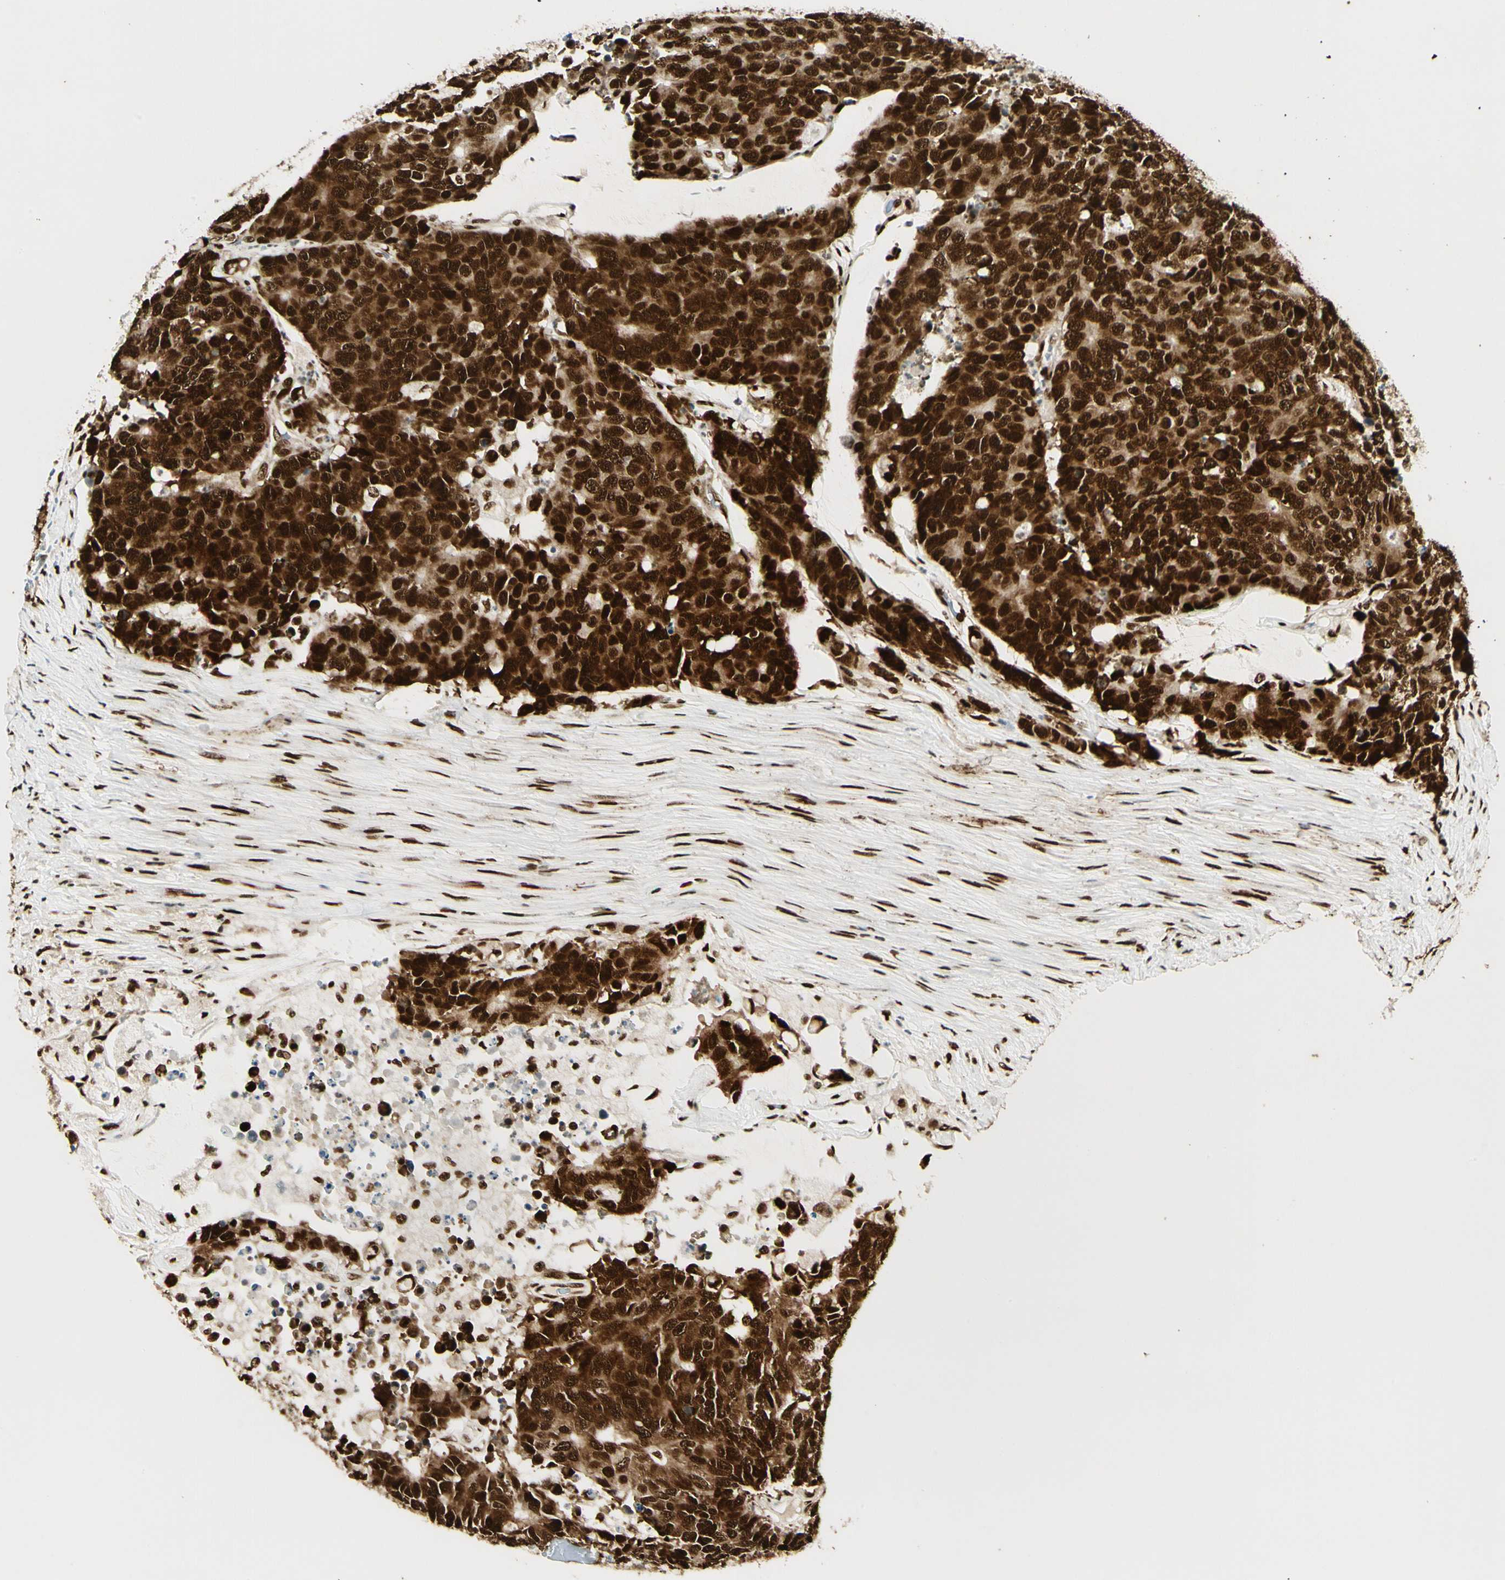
{"staining": {"intensity": "strong", "quantity": ">75%", "location": "cytoplasmic/membranous,nuclear"}, "tissue": "colorectal cancer", "cell_type": "Tumor cells", "image_type": "cancer", "snomed": [{"axis": "morphology", "description": "Adenocarcinoma, NOS"}, {"axis": "topography", "description": "Colon"}], "caption": "Human colorectal adenocarcinoma stained for a protein (brown) demonstrates strong cytoplasmic/membranous and nuclear positive expression in approximately >75% of tumor cells.", "gene": "FUS", "patient": {"sex": "female", "age": 86}}